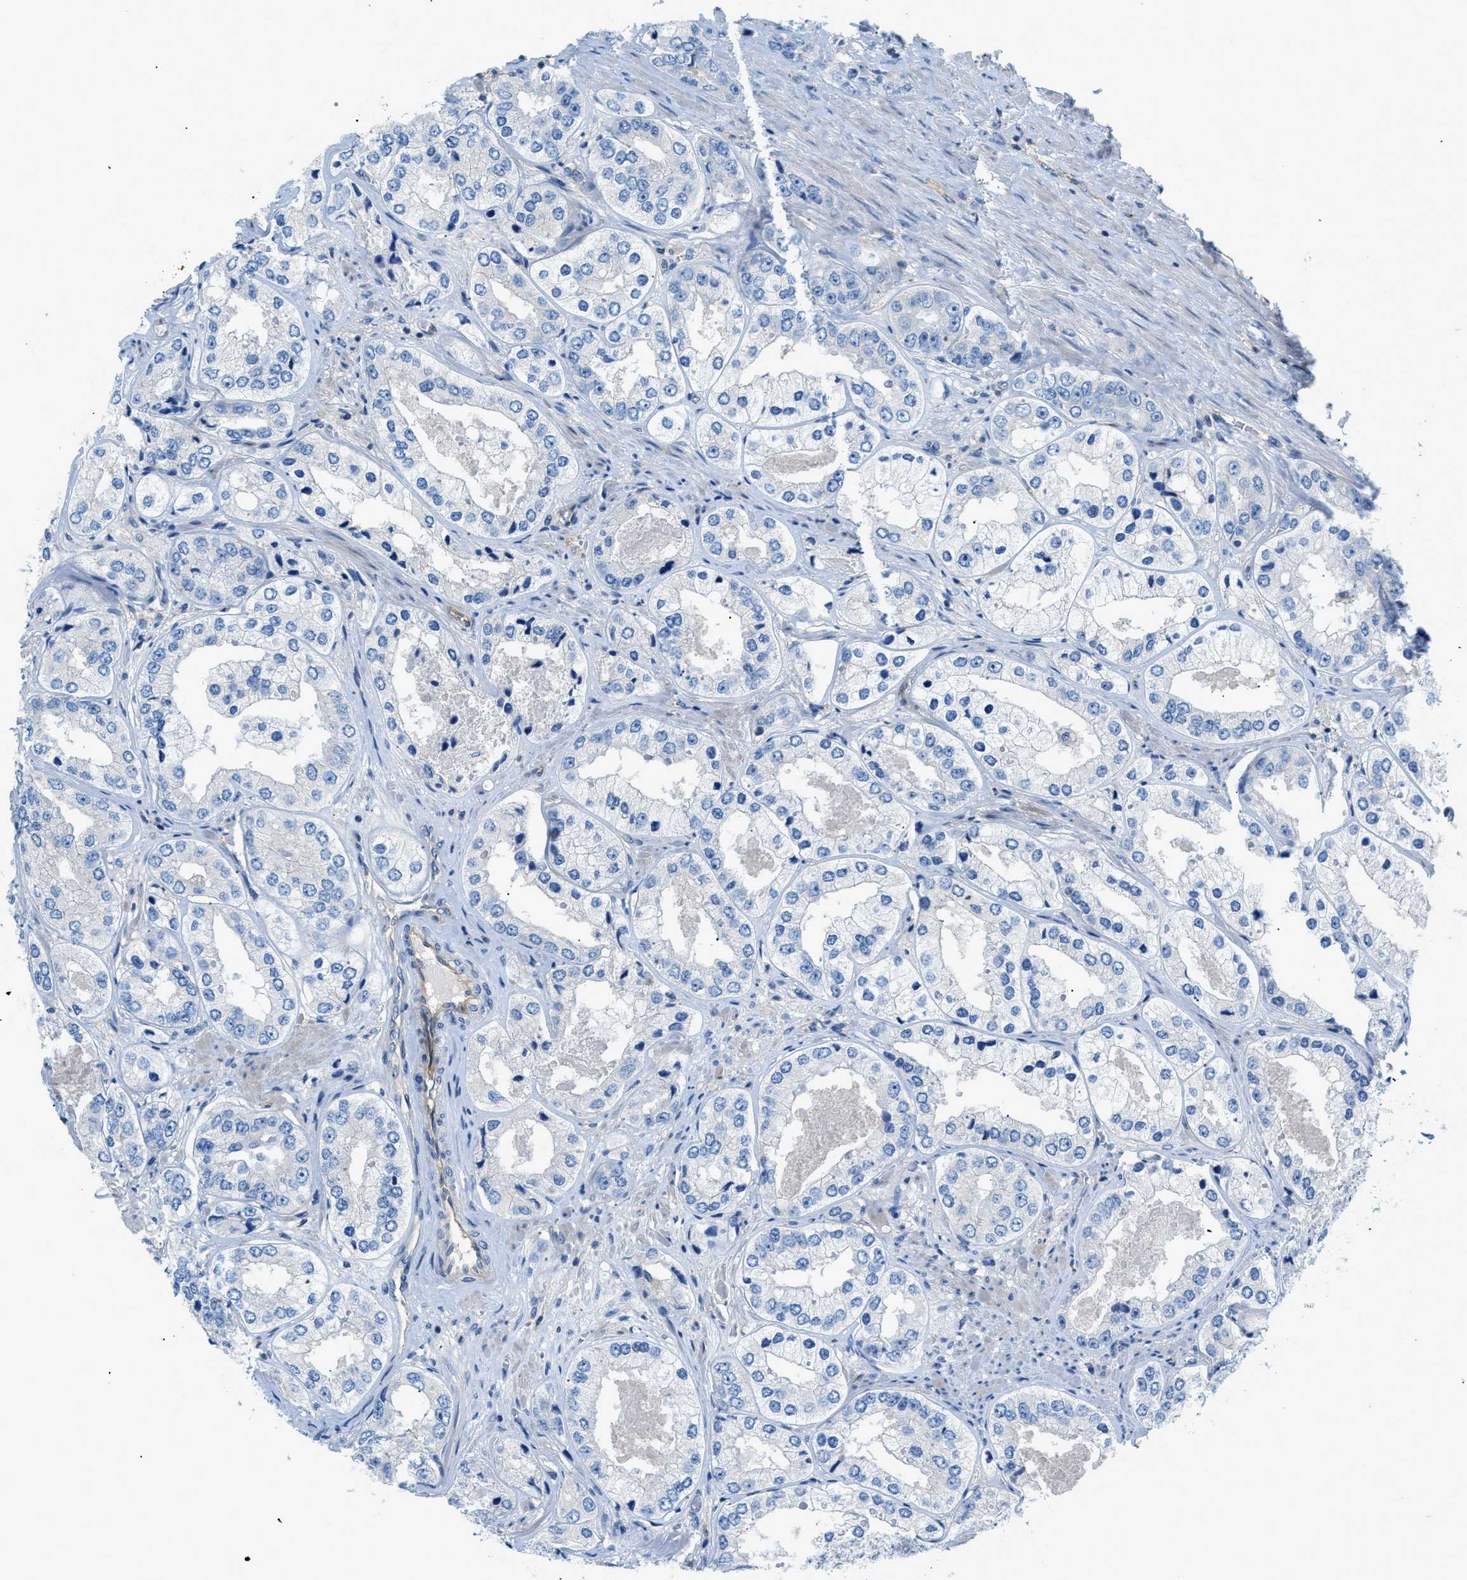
{"staining": {"intensity": "negative", "quantity": "none", "location": "none"}, "tissue": "prostate cancer", "cell_type": "Tumor cells", "image_type": "cancer", "snomed": [{"axis": "morphology", "description": "Adenocarcinoma, High grade"}, {"axis": "topography", "description": "Prostate"}], "caption": "Tumor cells show no significant protein positivity in prostate high-grade adenocarcinoma.", "gene": "ORAI1", "patient": {"sex": "male", "age": 61}}